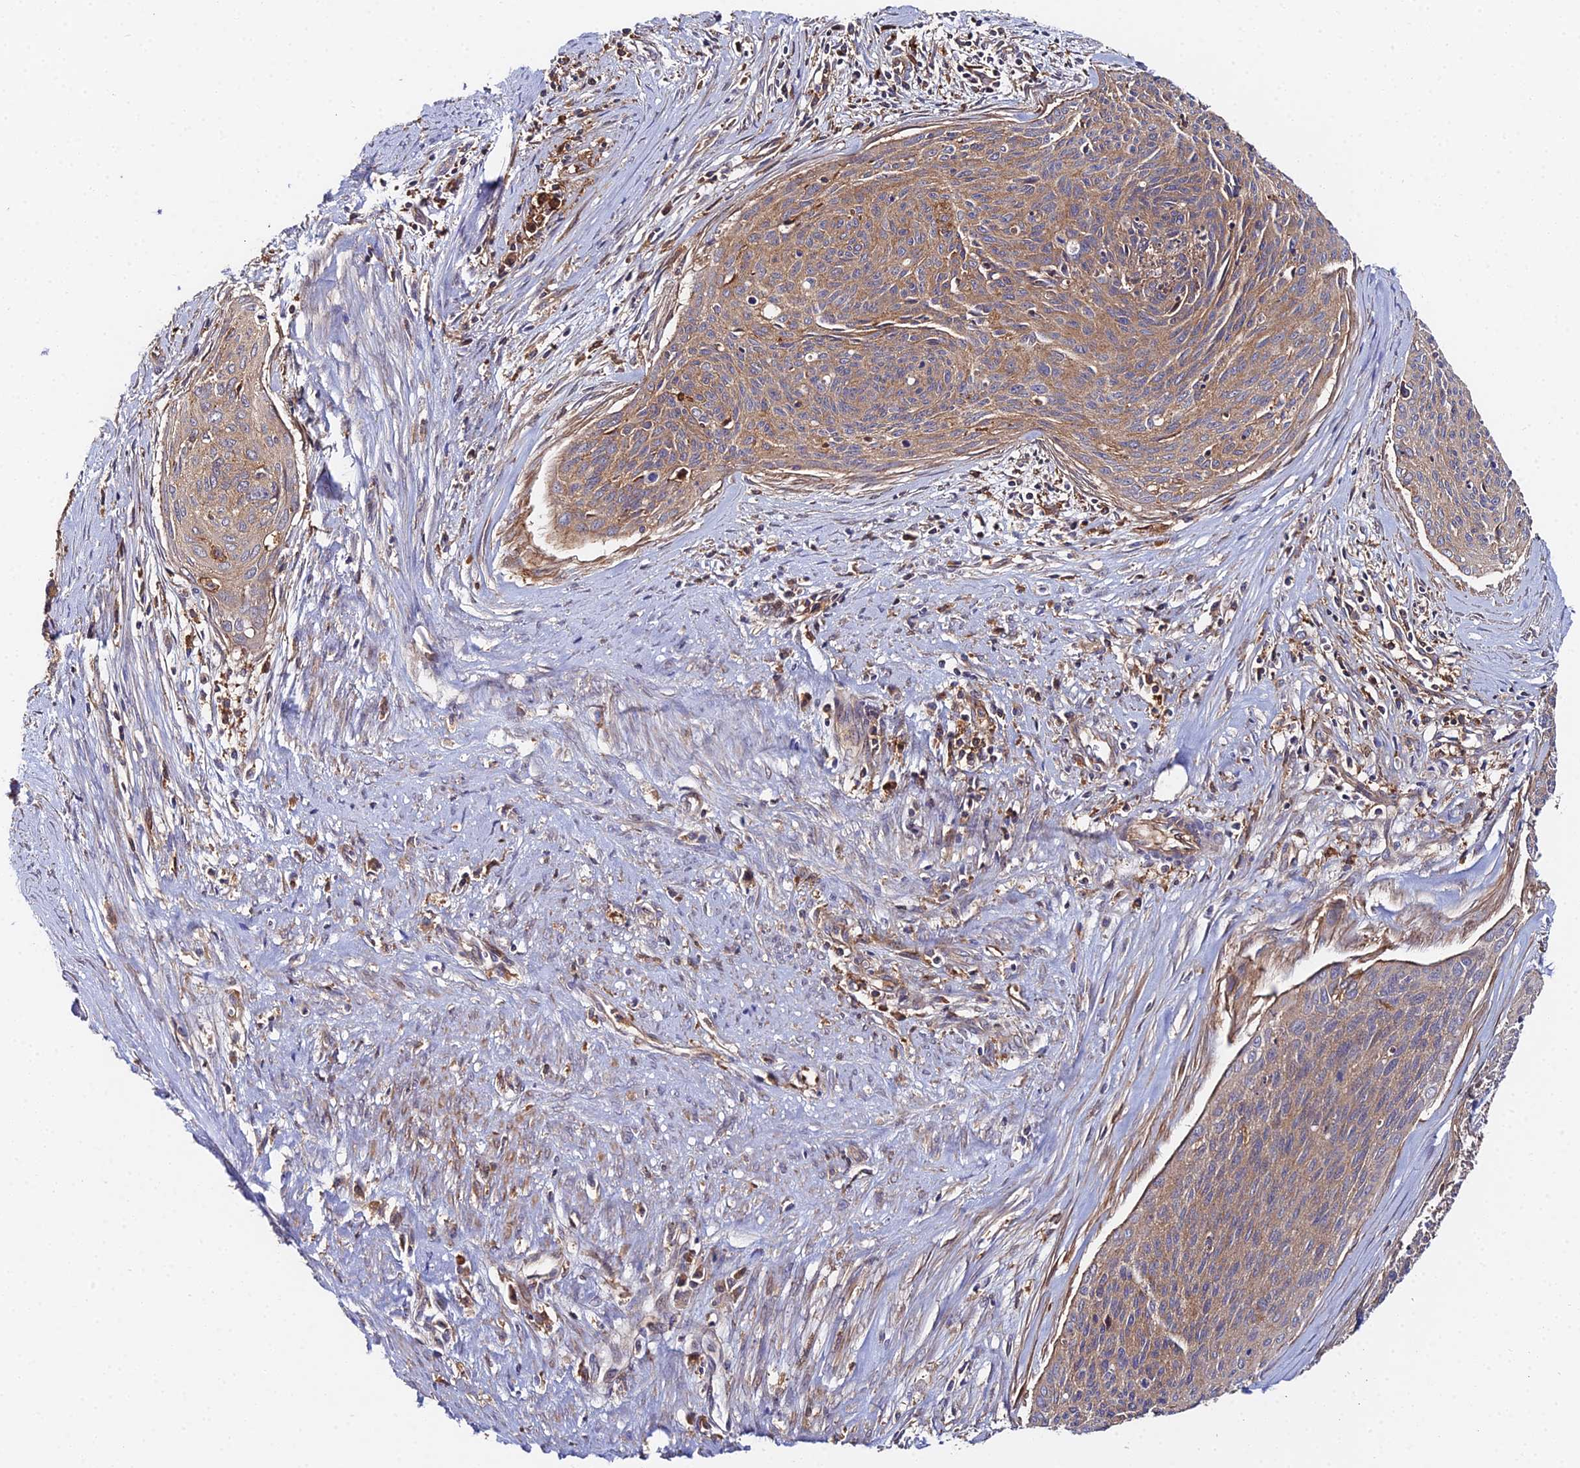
{"staining": {"intensity": "moderate", "quantity": ">75%", "location": "cytoplasmic/membranous"}, "tissue": "cervical cancer", "cell_type": "Tumor cells", "image_type": "cancer", "snomed": [{"axis": "morphology", "description": "Squamous cell carcinoma, NOS"}, {"axis": "topography", "description": "Cervix"}], "caption": "Immunohistochemical staining of human squamous cell carcinoma (cervical) reveals medium levels of moderate cytoplasmic/membranous positivity in about >75% of tumor cells.", "gene": "GNG5B", "patient": {"sex": "female", "age": 55}}